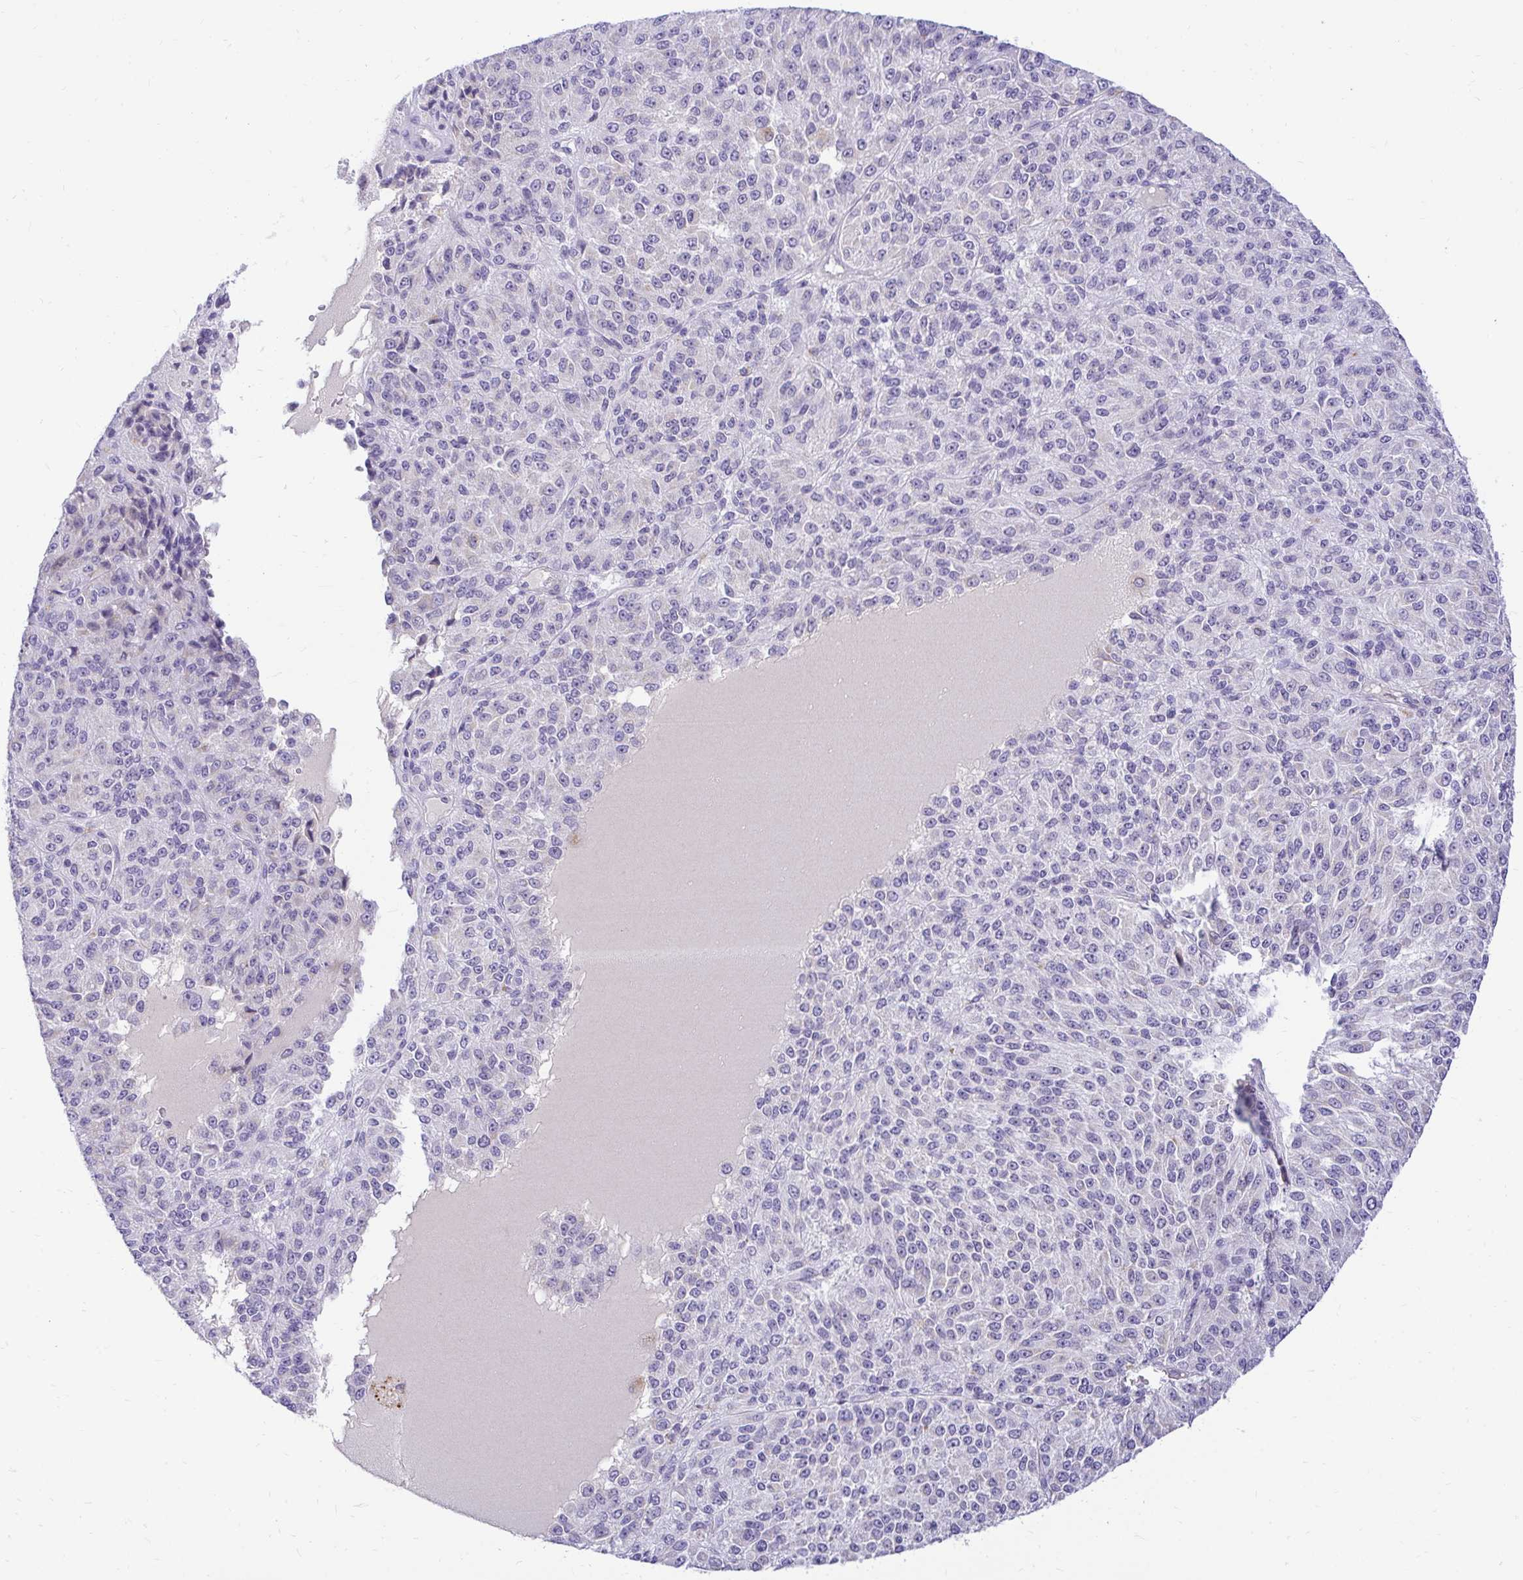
{"staining": {"intensity": "negative", "quantity": "none", "location": "none"}, "tissue": "melanoma", "cell_type": "Tumor cells", "image_type": "cancer", "snomed": [{"axis": "morphology", "description": "Malignant melanoma, Metastatic site"}, {"axis": "topography", "description": "Brain"}], "caption": "Tumor cells show no significant staining in malignant melanoma (metastatic site). (IHC, brightfield microscopy, high magnification).", "gene": "PKN3", "patient": {"sex": "female", "age": 56}}